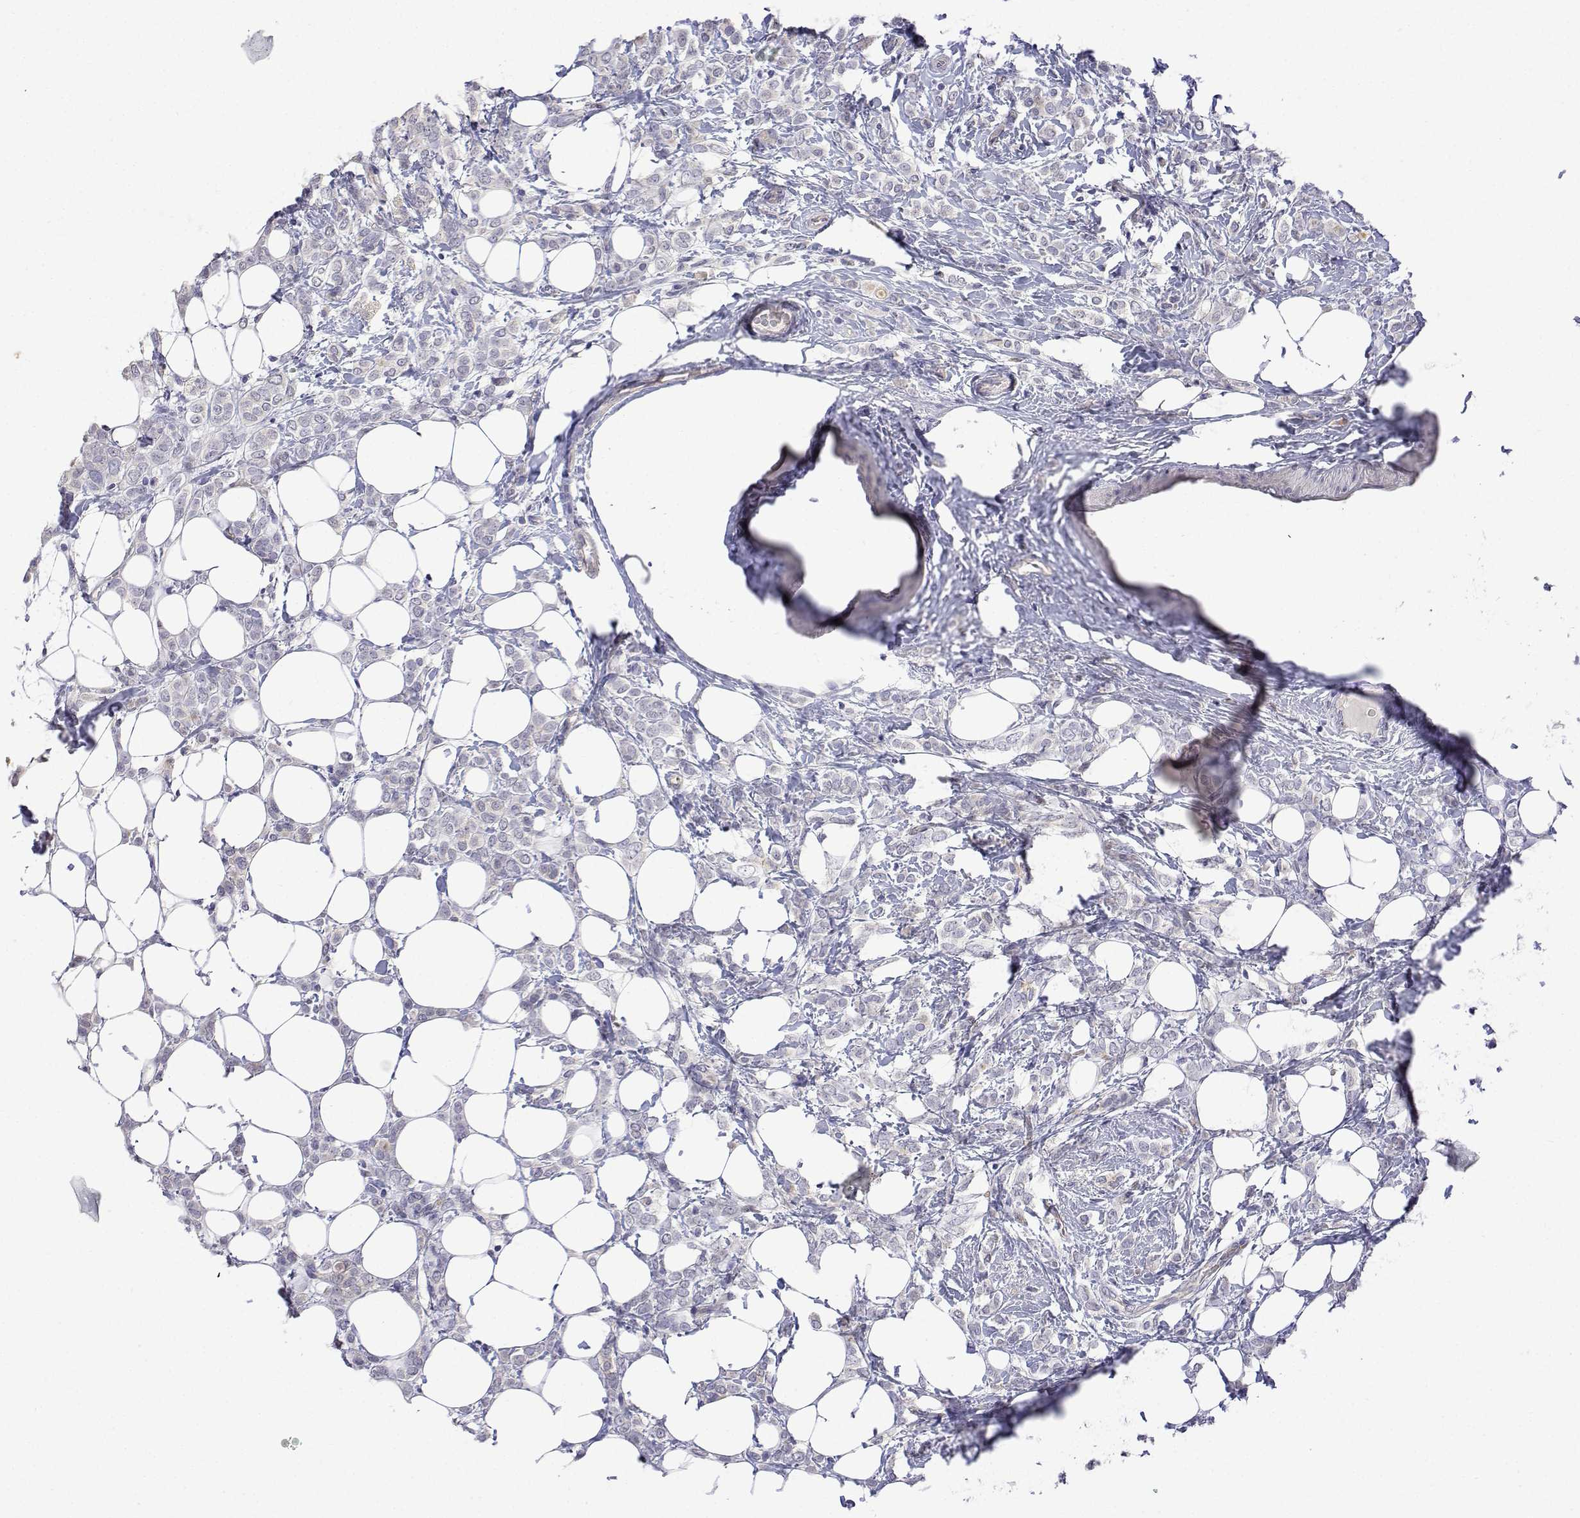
{"staining": {"intensity": "negative", "quantity": "none", "location": "none"}, "tissue": "breast cancer", "cell_type": "Tumor cells", "image_type": "cancer", "snomed": [{"axis": "morphology", "description": "Lobular carcinoma"}, {"axis": "topography", "description": "Breast"}], "caption": "High power microscopy photomicrograph of an immunohistochemistry histopathology image of breast cancer, revealing no significant positivity in tumor cells.", "gene": "PLCB1", "patient": {"sex": "female", "age": 49}}